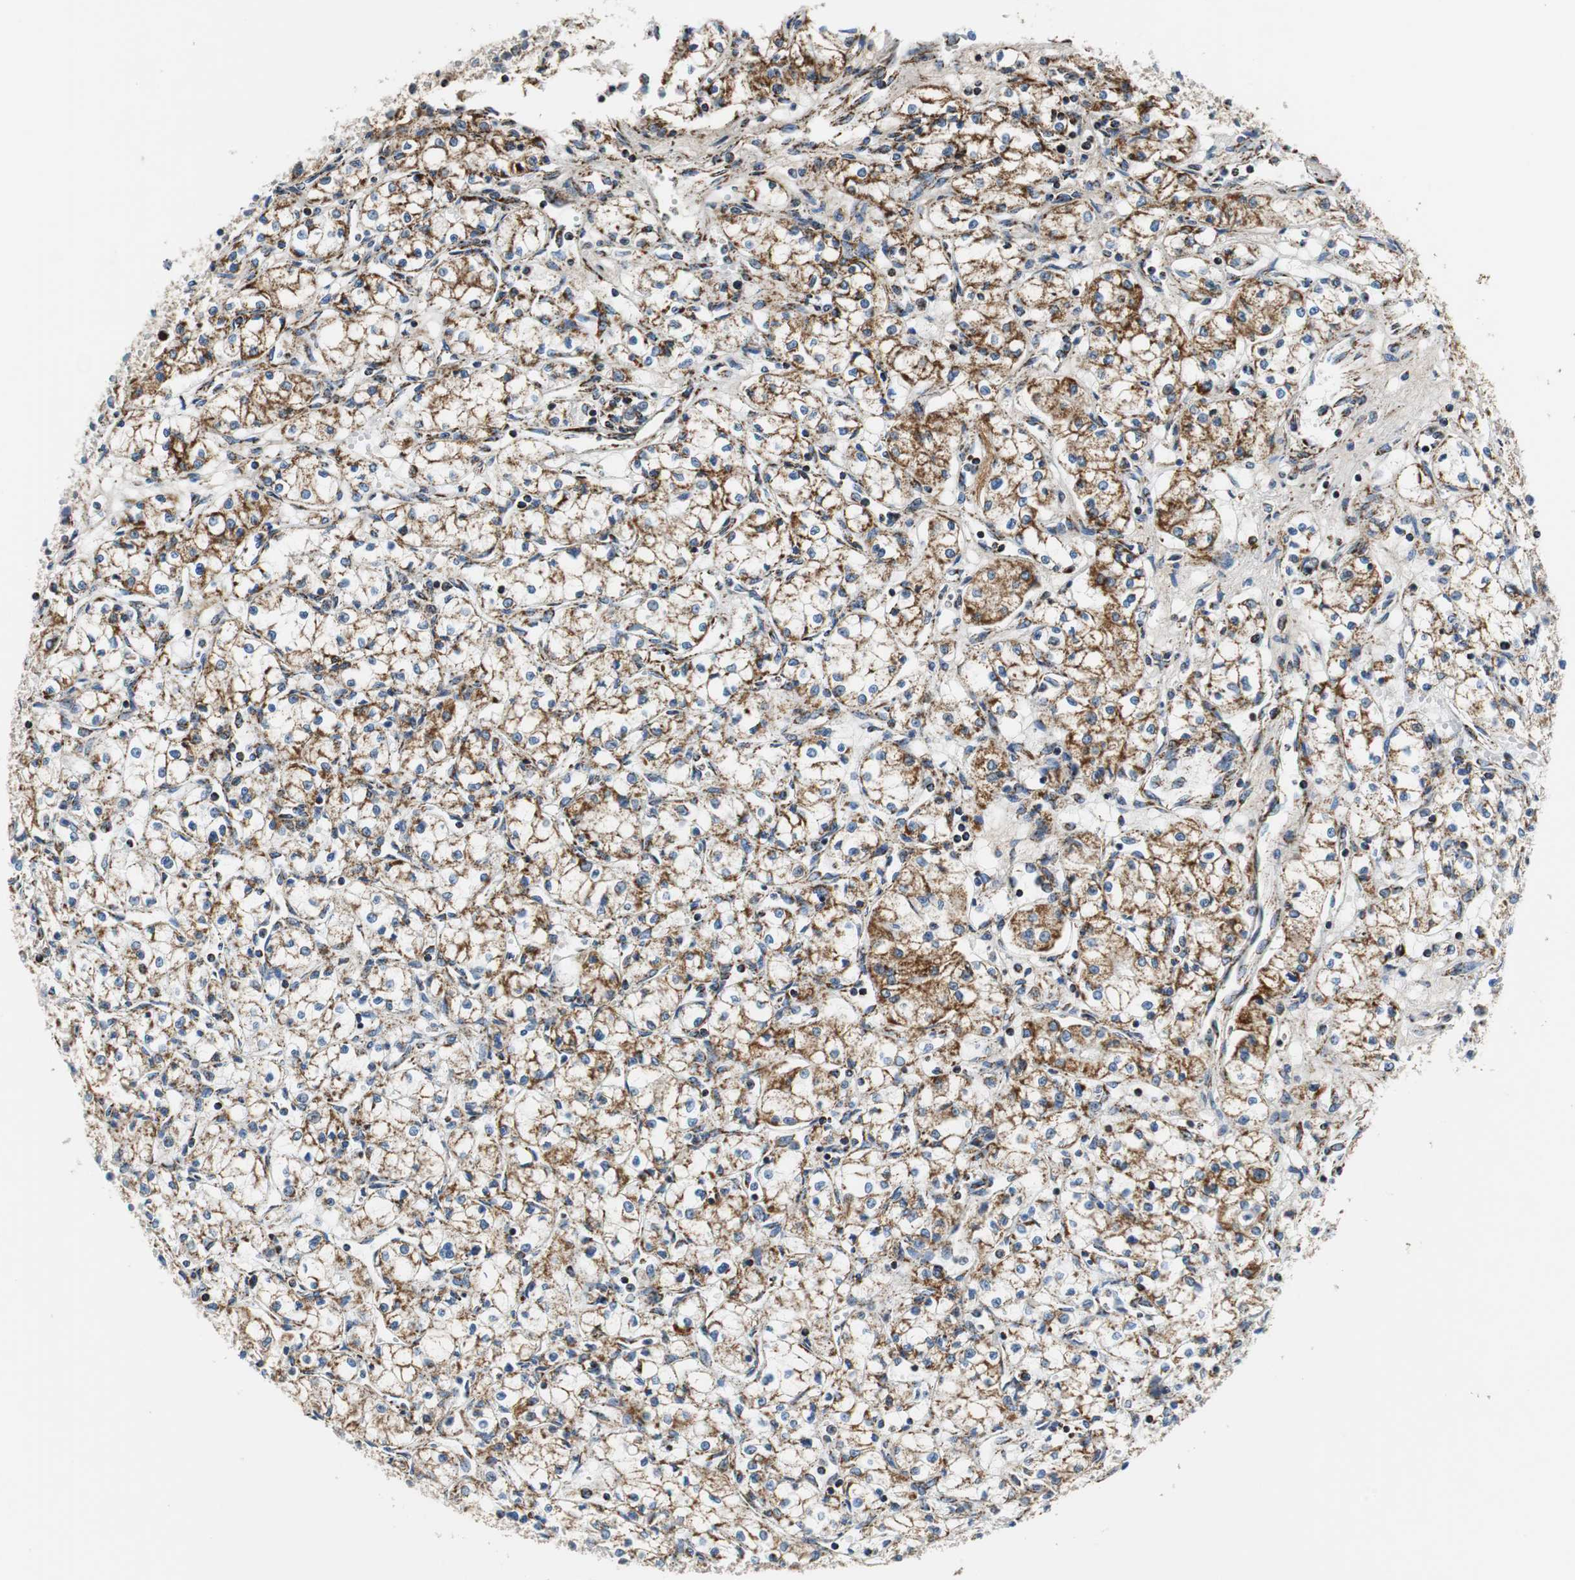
{"staining": {"intensity": "moderate", "quantity": ">75%", "location": "cytoplasmic/membranous"}, "tissue": "renal cancer", "cell_type": "Tumor cells", "image_type": "cancer", "snomed": [{"axis": "morphology", "description": "Normal tissue, NOS"}, {"axis": "morphology", "description": "Adenocarcinoma, NOS"}, {"axis": "topography", "description": "Kidney"}], "caption": "DAB (3,3'-diaminobenzidine) immunohistochemical staining of human renal adenocarcinoma exhibits moderate cytoplasmic/membranous protein staining in about >75% of tumor cells.", "gene": "C1QTNF7", "patient": {"sex": "male", "age": 59}}